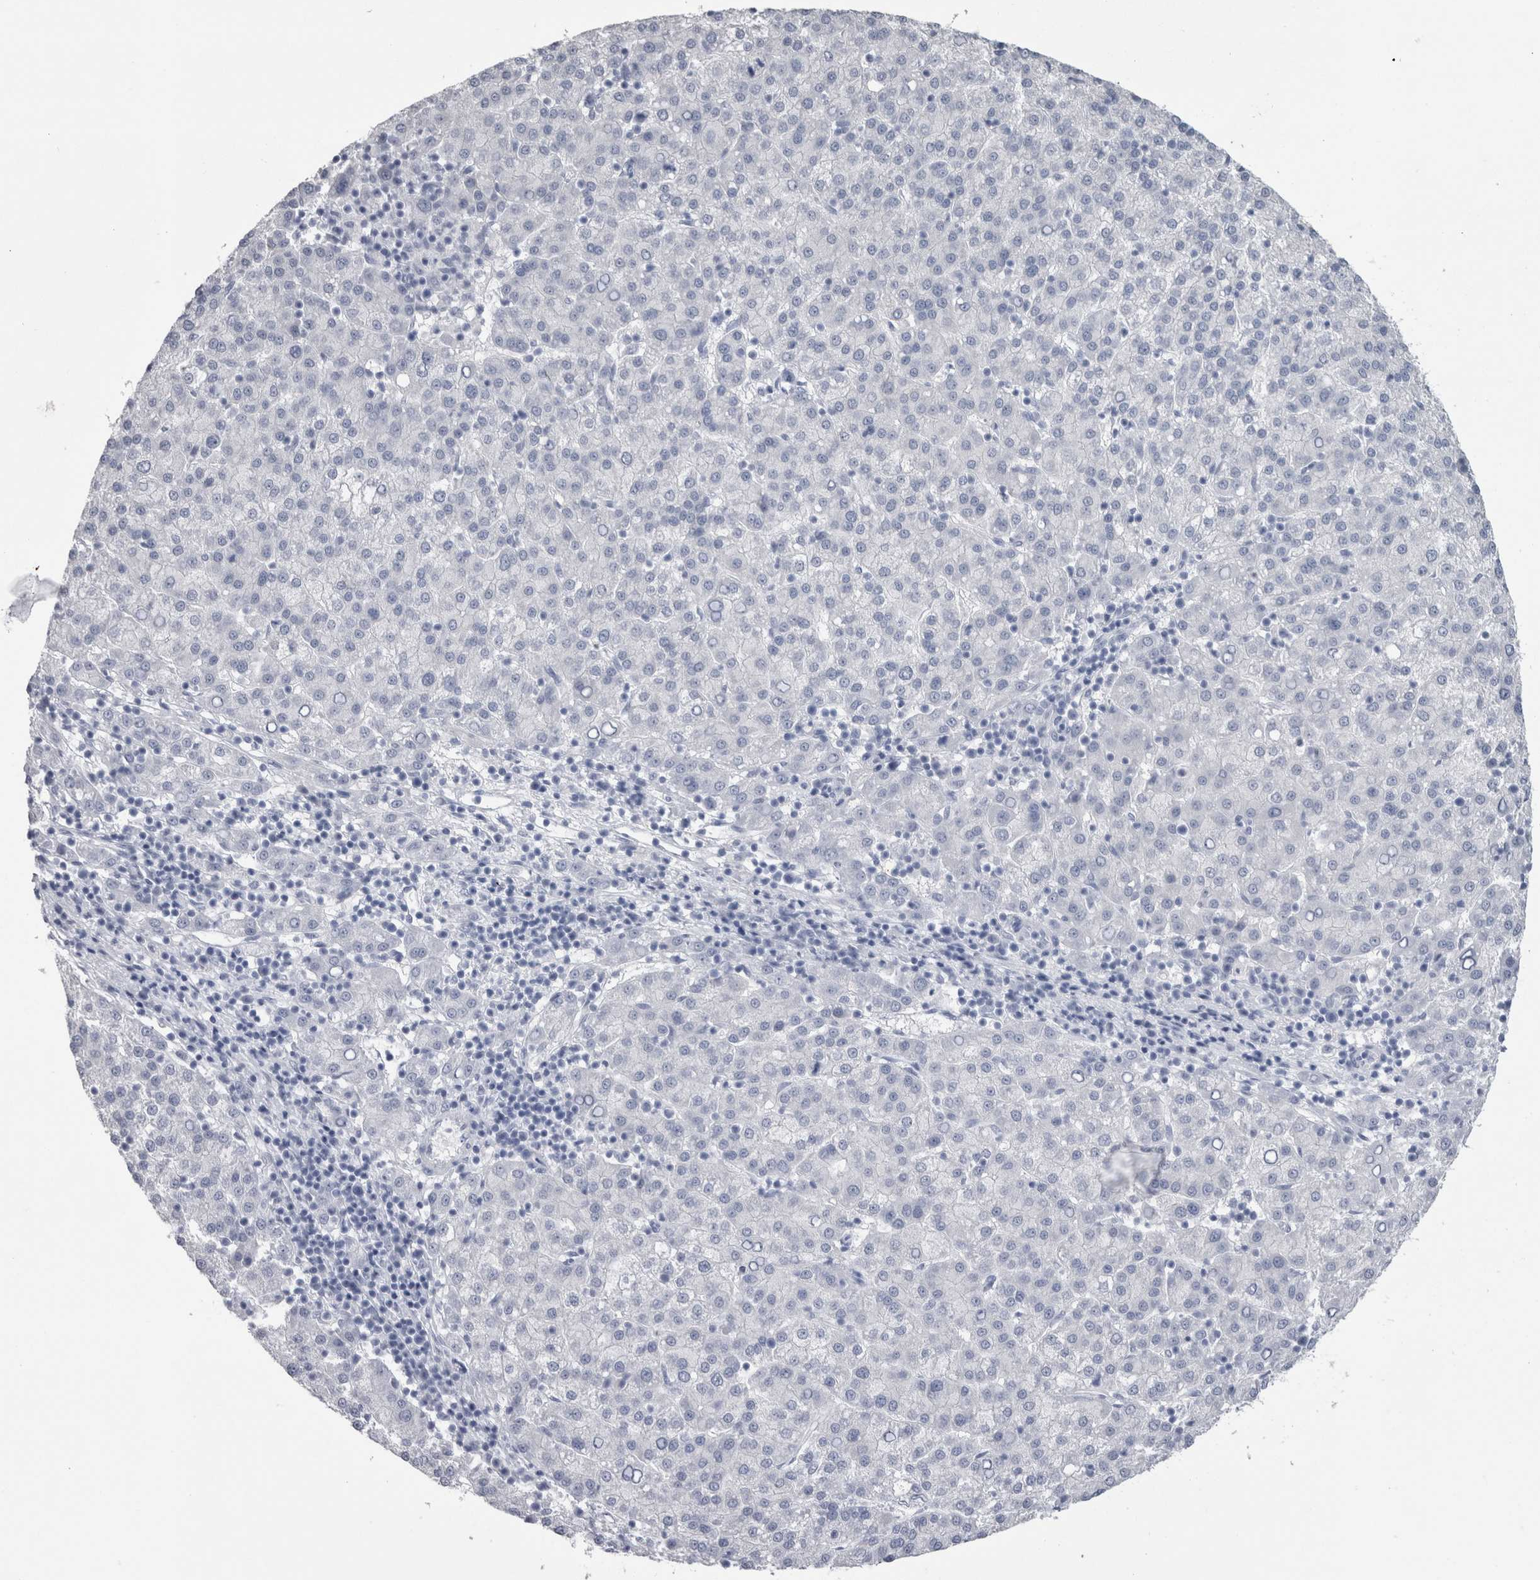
{"staining": {"intensity": "negative", "quantity": "none", "location": "none"}, "tissue": "liver cancer", "cell_type": "Tumor cells", "image_type": "cancer", "snomed": [{"axis": "morphology", "description": "Carcinoma, Hepatocellular, NOS"}, {"axis": "topography", "description": "Liver"}], "caption": "Human hepatocellular carcinoma (liver) stained for a protein using immunohistochemistry shows no positivity in tumor cells.", "gene": "PTH", "patient": {"sex": "female", "age": 58}}